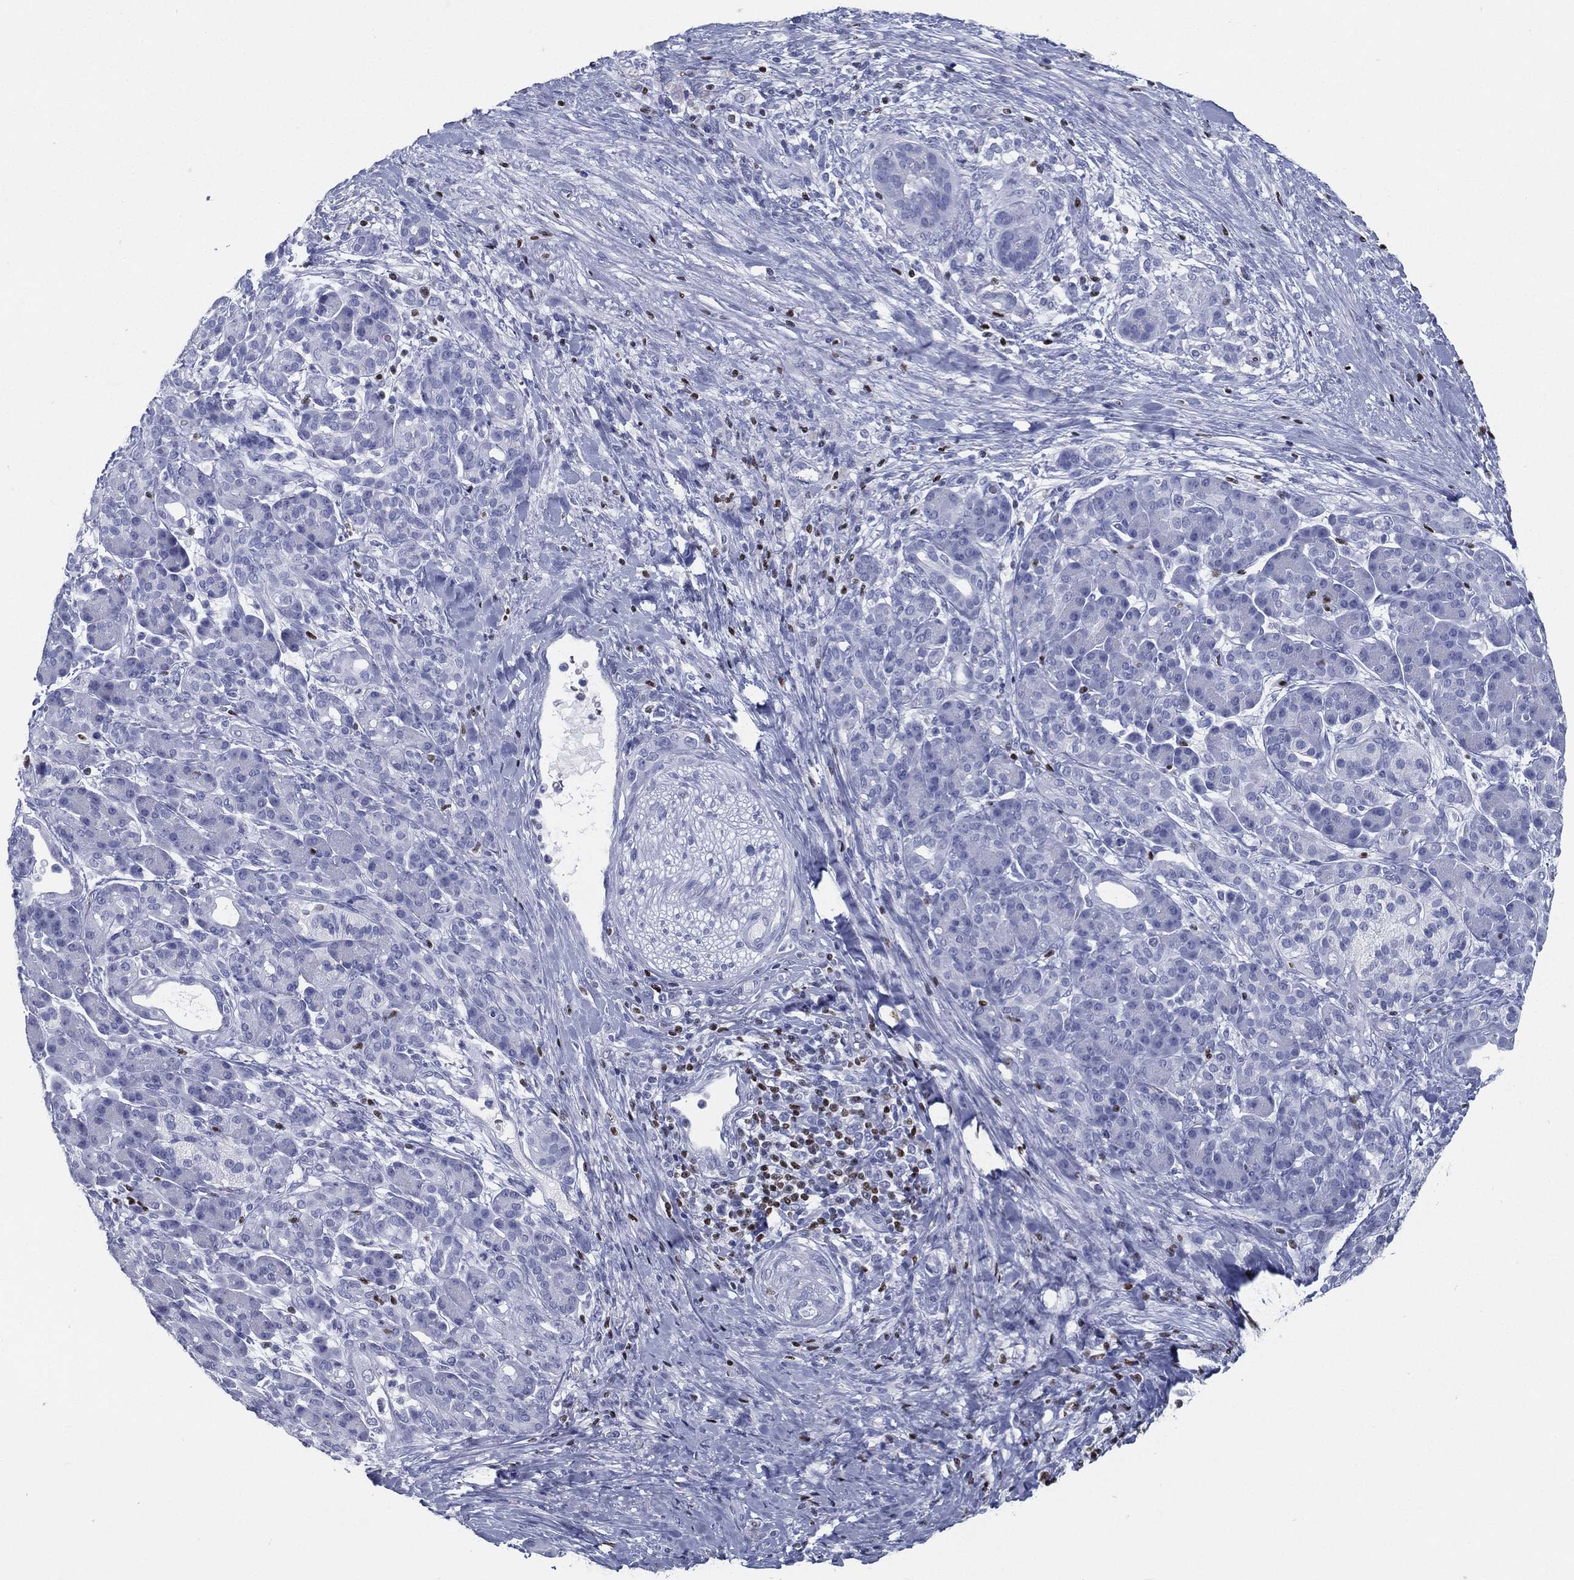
{"staining": {"intensity": "negative", "quantity": "none", "location": "none"}, "tissue": "pancreatic cancer", "cell_type": "Tumor cells", "image_type": "cancer", "snomed": [{"axis": "morphology", "description": "Adenocarcinoma, NOS"}, {"axis": "topography", "description": "Pancreas"}], "caption": "Immunohistochemistry of human pancreatic adenocarcinoma reveals no staining in tumor cells.", "gene": "PYHIN1", "patient": {"sex": "male", "age": 44}}